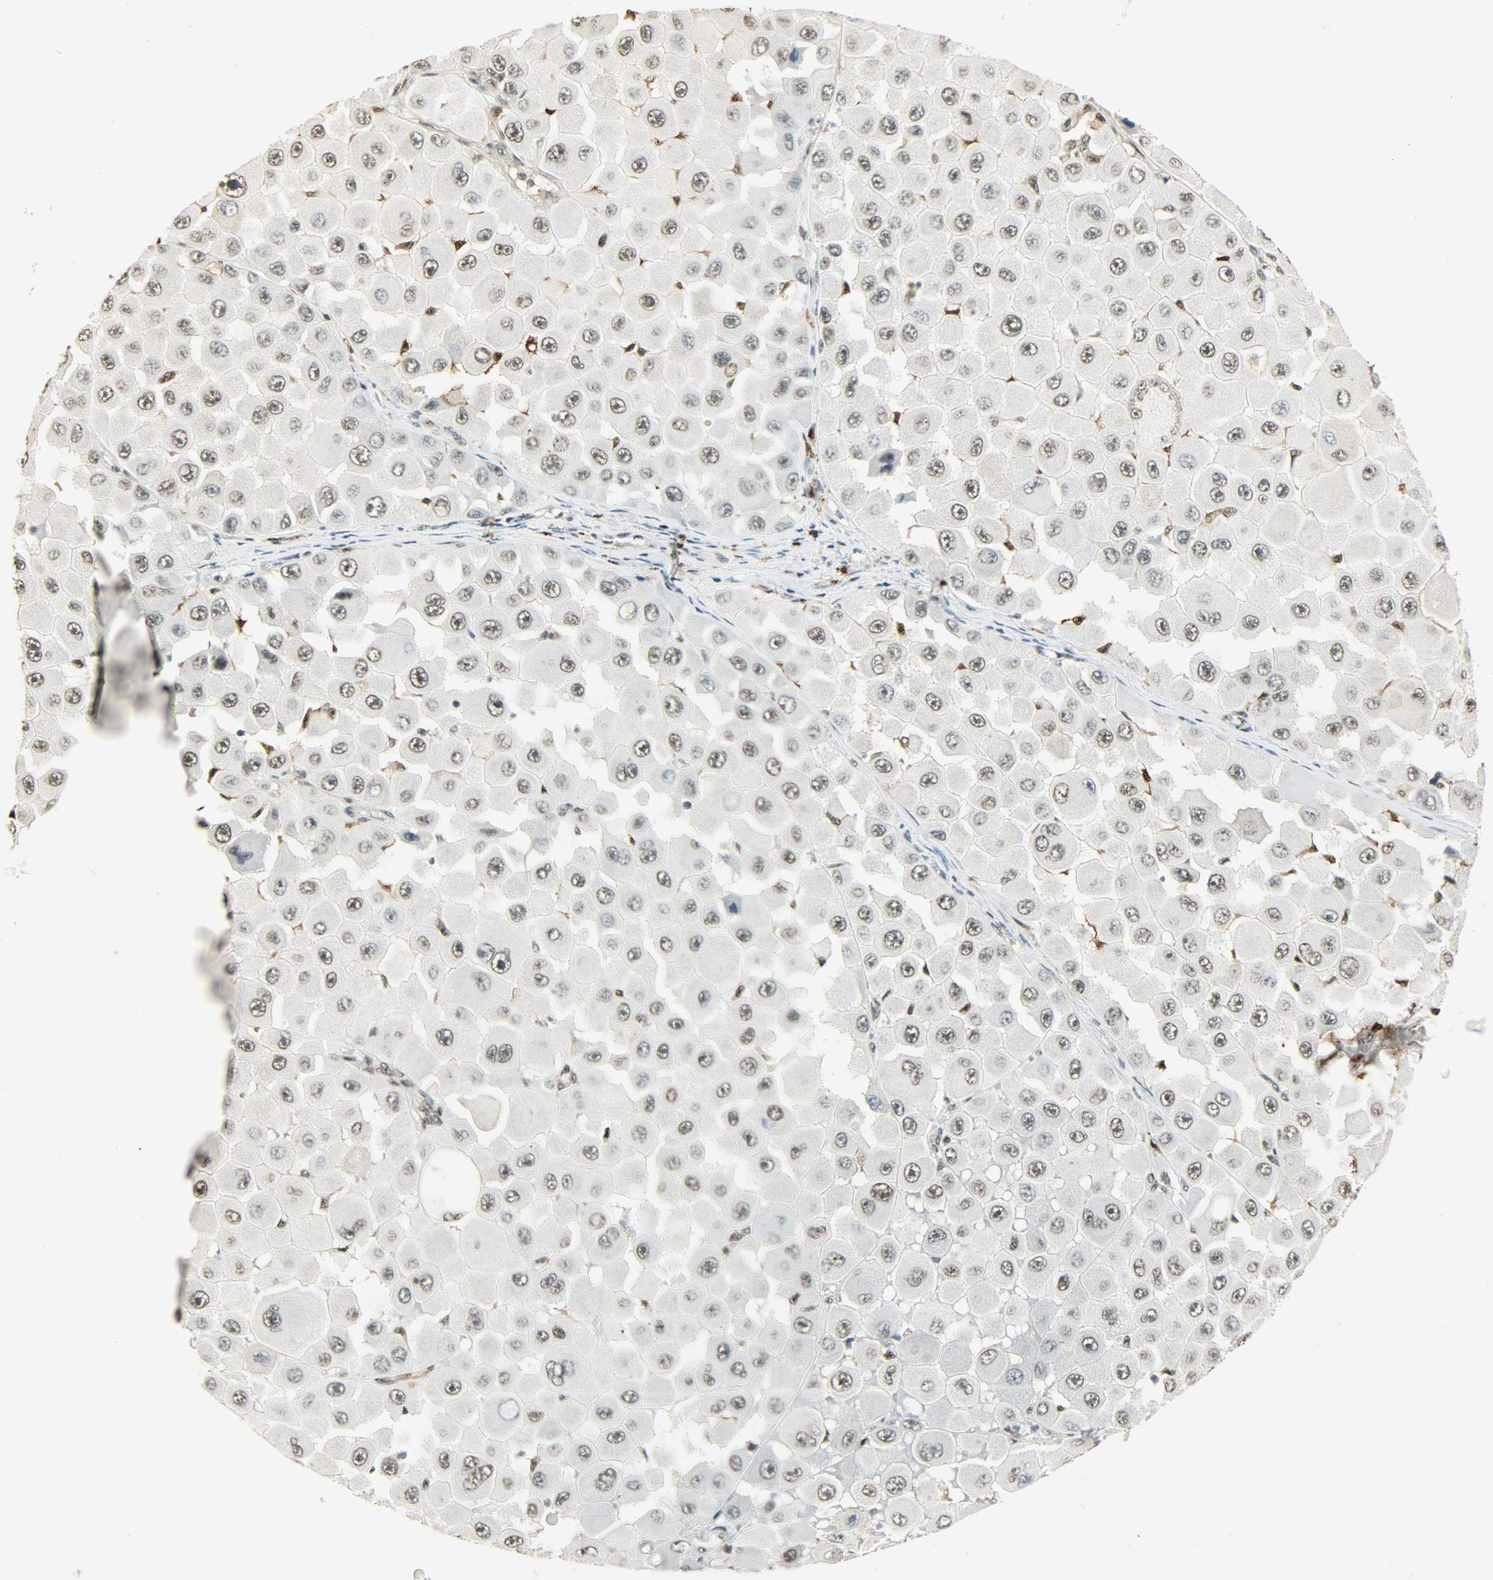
{"staining": {"intensity": "moderate", "quantity": ">75%", "location": "nuclear"}, "tissue": "melanoma", "cell_type": "Tumor cells", "image_type": "cancer", "snomed": [{"axis": "morphology", "description": "Malignant melanoma, NOS"}, {"axis": "topography", "description": "Skin"}], "caption": "Immunohistochemistry (DAB) staining of human melanoma demonstrates moderate nuclear protein positivity in approximately >75% of tumor cells.", "gene": "NGFR", "patient": {"sex": "female", "age": 81}}